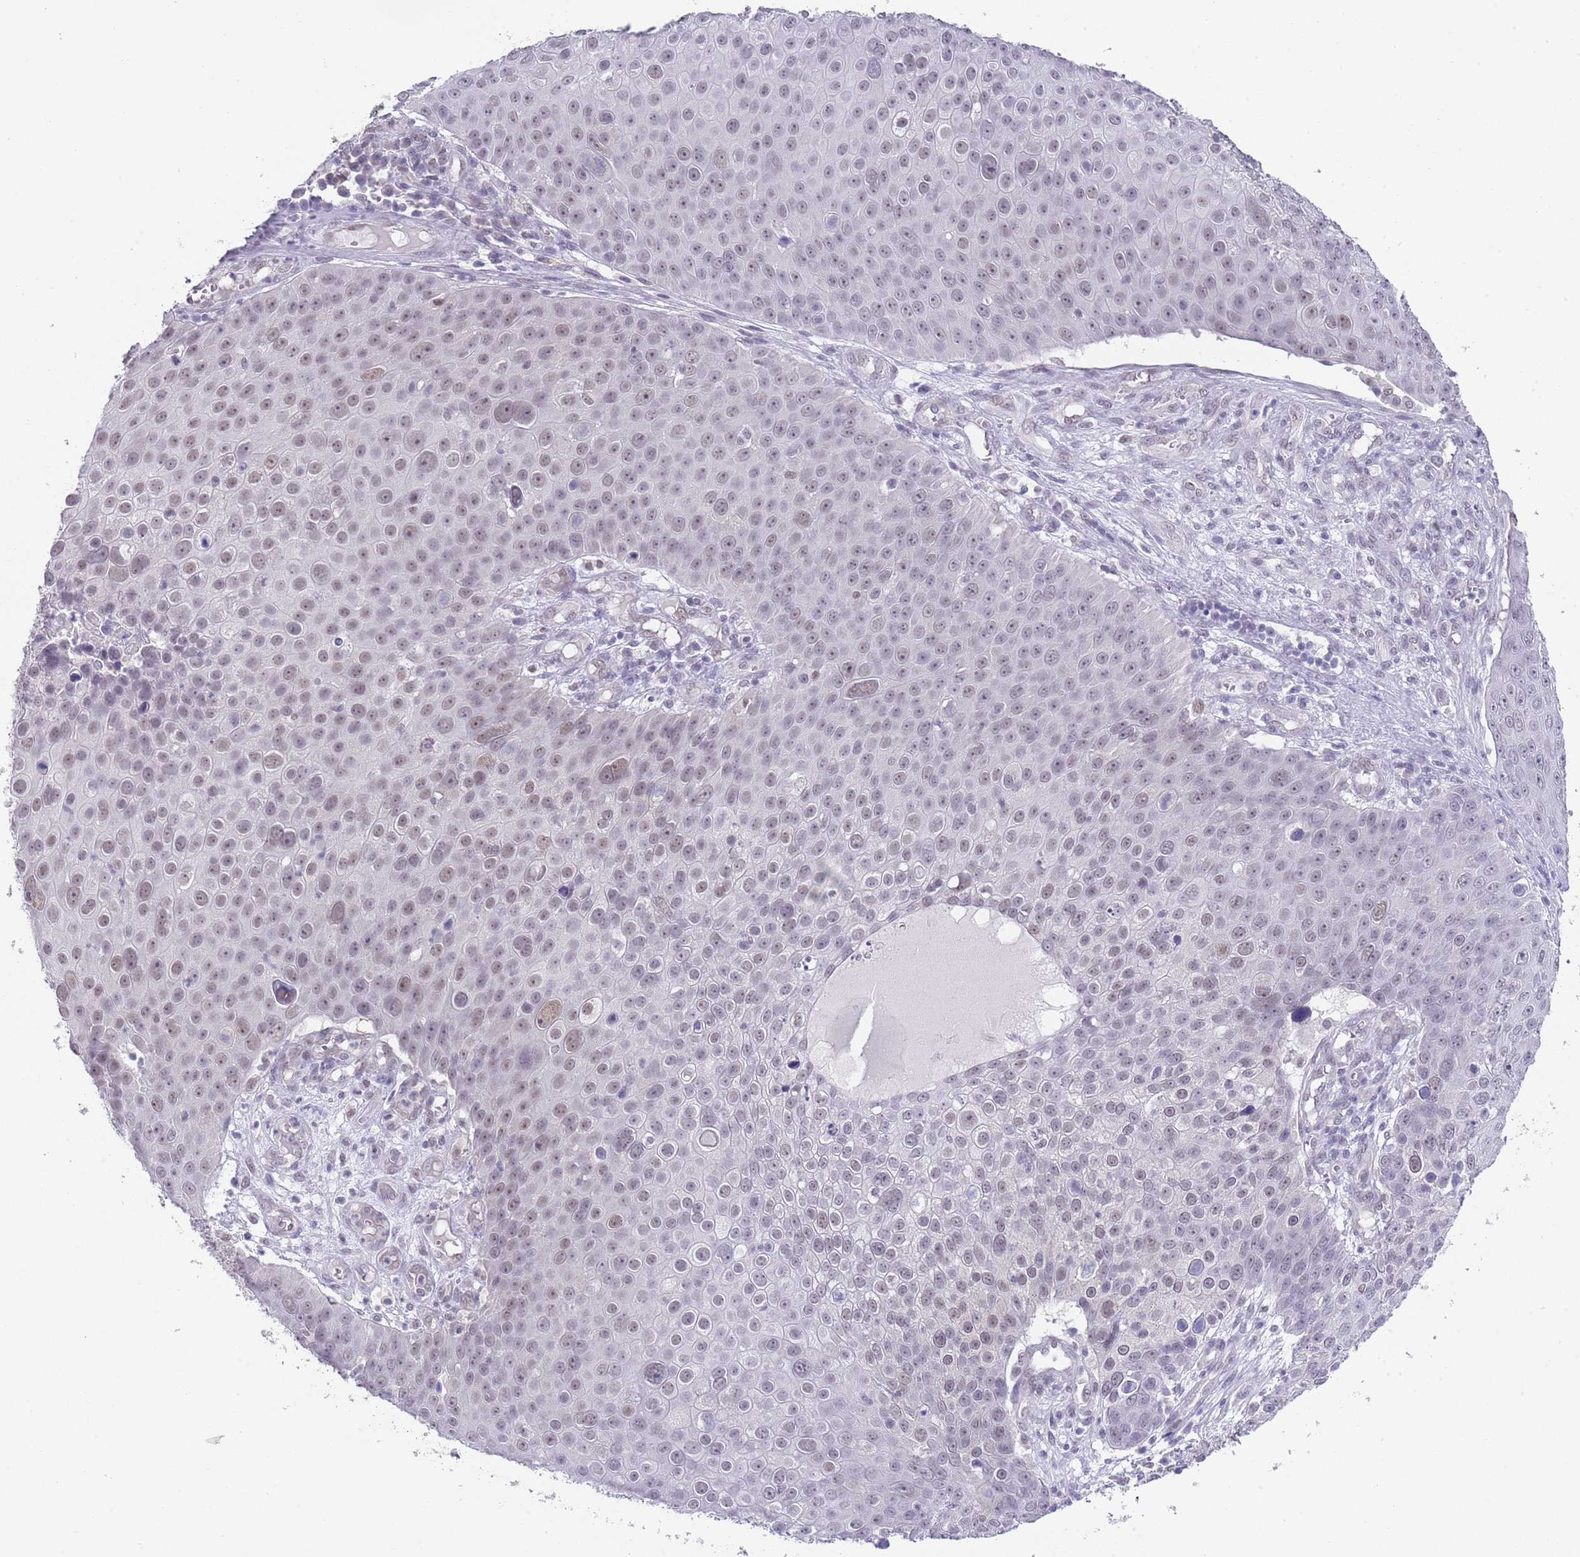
{"staining": {"intensity": "weak", "quantity": "<25%", "location": "nuclear"}, "tissue": "skin cancer", "cell_type": "Tumor cells", "image_type": "cancer", "snomed": [{"axis": "morphology", "description": "Squamous cell carcinoma, NOS"}, {"axis": "topography", "description": "Skin"}], "caption": "The micrograph reveals no staining of tumor cells in skin cancer.", "gene": "SEPHS2", "patient": {"sex": "male", "age": 71}}